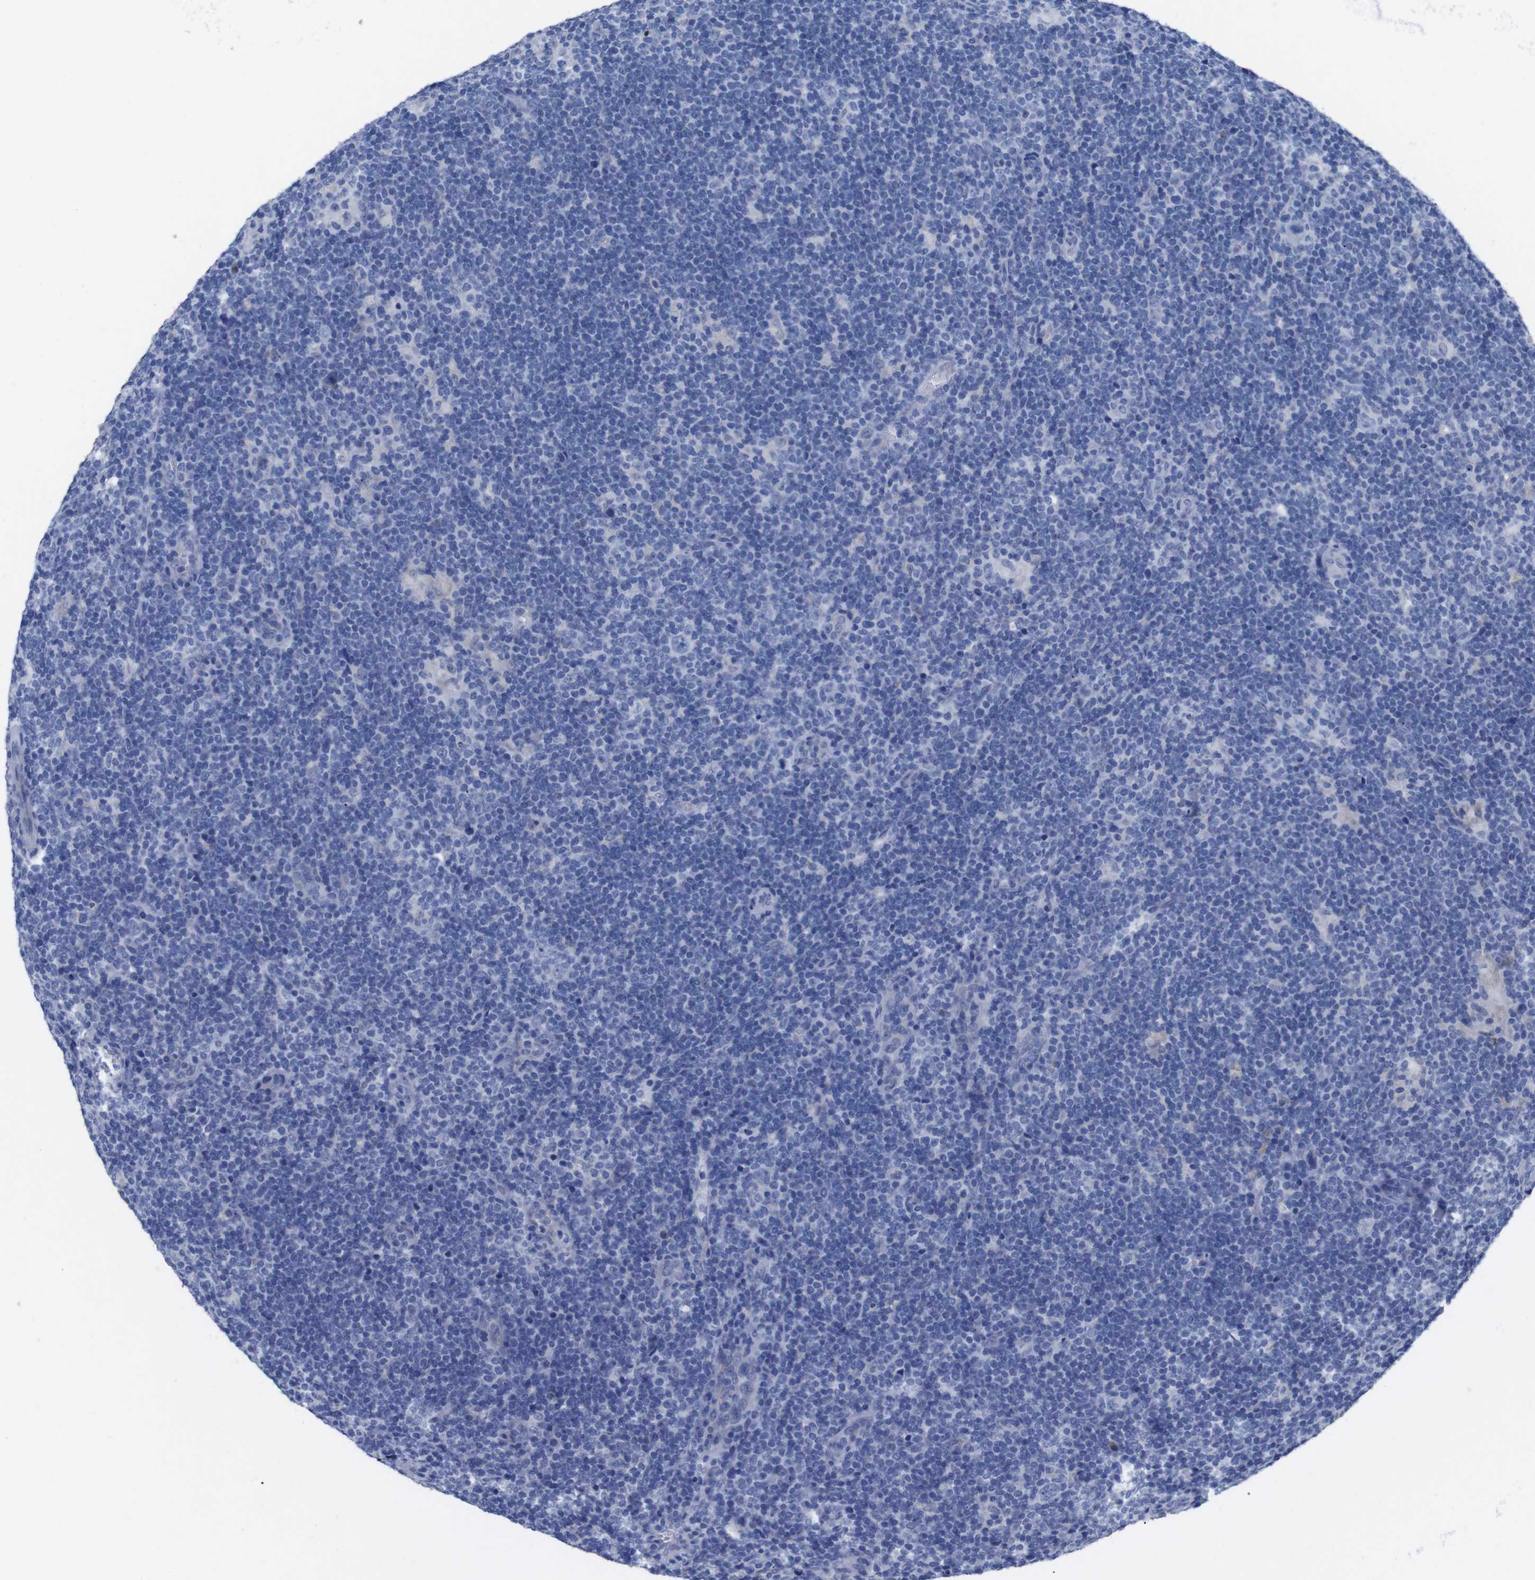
{"staining": {"intensity": "negative", "quantity": "none", "location": "none"}, "tissue": "lymphoma", "cell_type": "Tumor cells", "image_type": "cancer", "snomed": [{"axis": "morphology", "description": "Hodgkin's disease, NOS"}, {"axis": "topography", "description": "Lymph node"}], "caption": "This is a histopathology image of IHC staining of Hodgkin's disease, which shows no expression in tumor cells. (DAB immunohistochemistry (IHC) with hematoxylin counter stain).", "gene": "GJB2", "patient": {"sex": "female", "age": 57}}